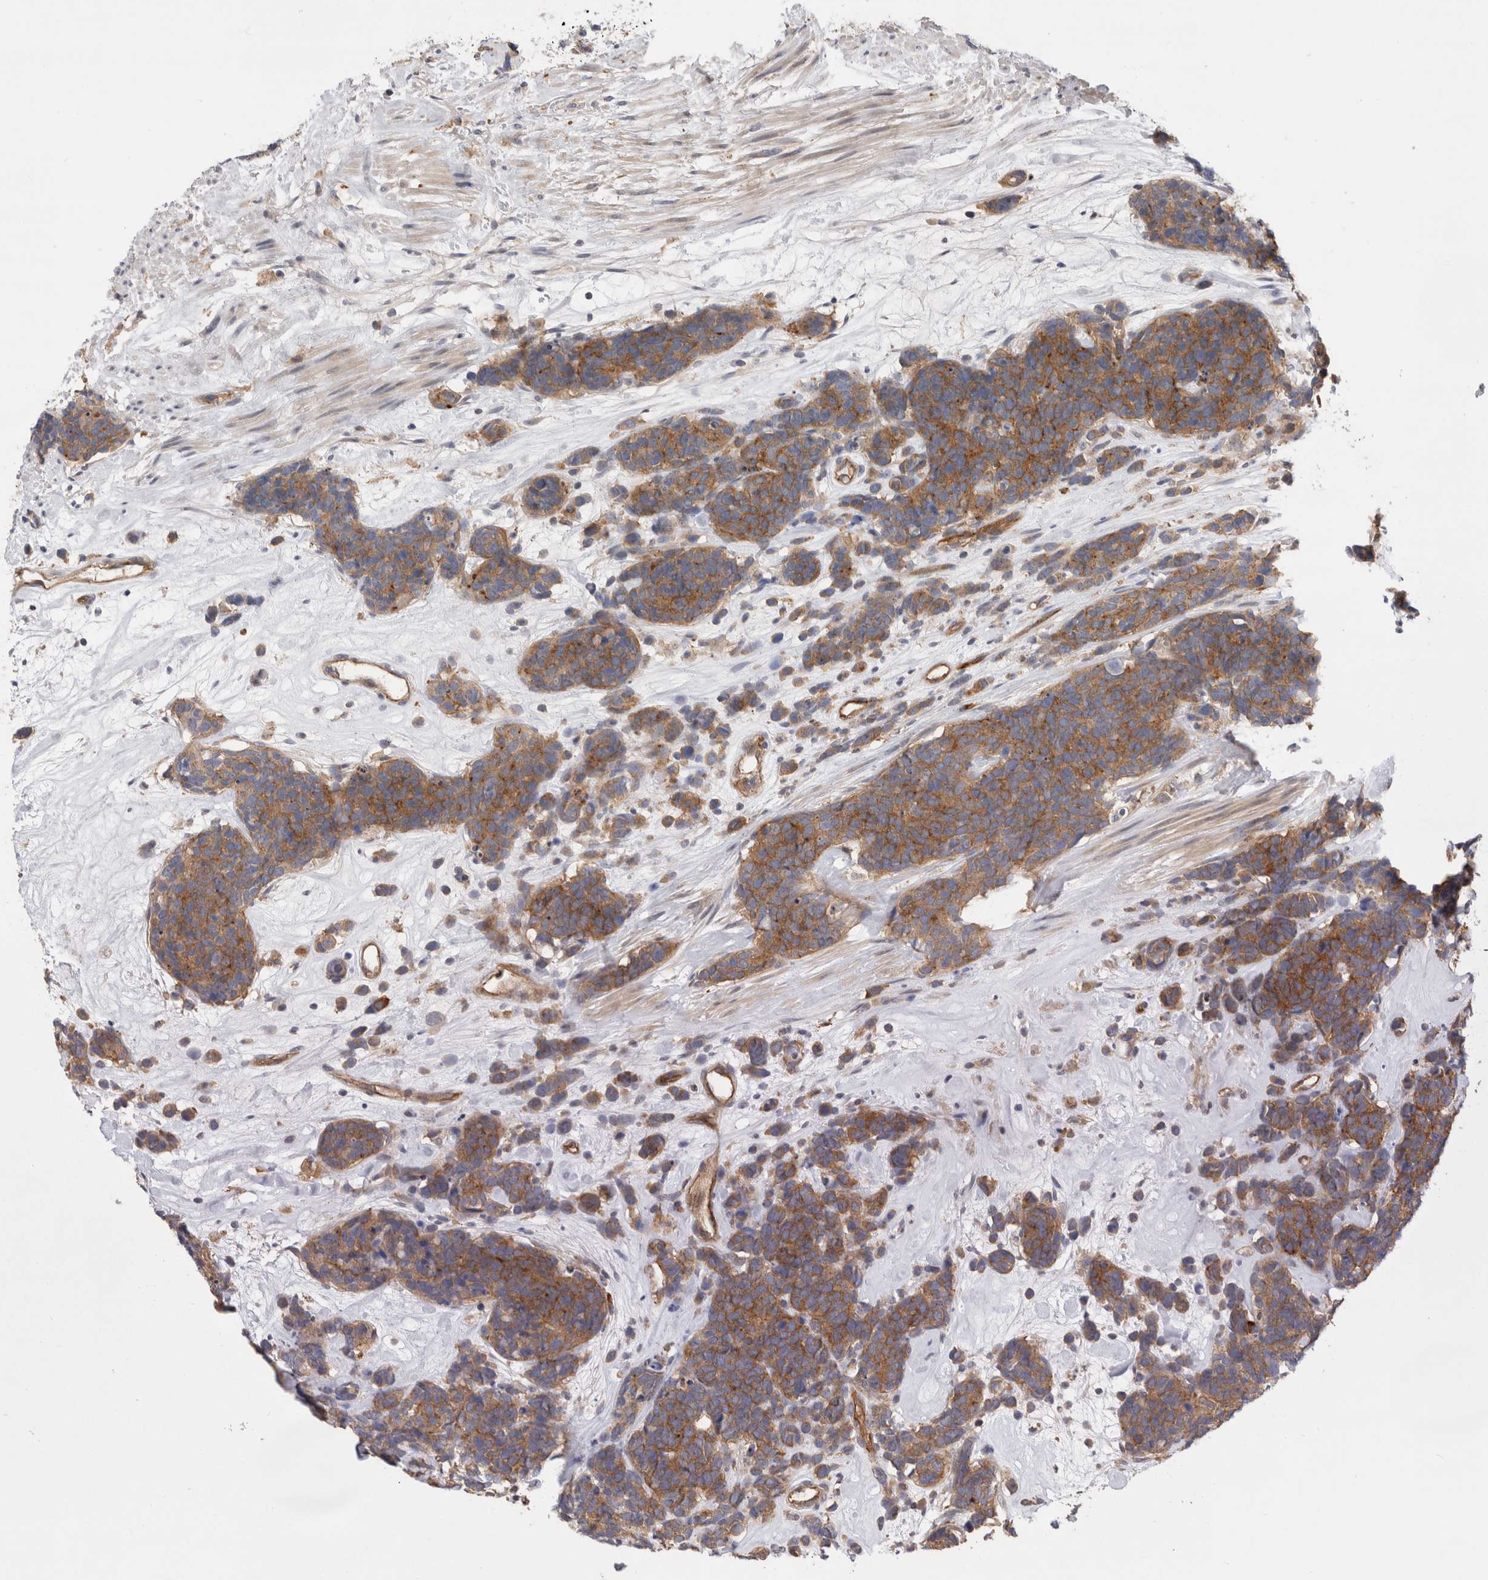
{"staining": {"intensity": "moderate", "quantity": ">75%", "location": "cytoplasmic/membranous"}, "tissue": "carcinoid", "cell_type": "Tumor cells", "image_type": "cancer", "snomed": [{"axis": "morphology", "description": "Carcinoma, NOS"}, {"axis": "morphology", "description": "Carcinoid, malignant, NOS"}, {"axis": "topography", "description": "Urinary bladder"}], "caption": "Immunohistochemistry (IHC) micrograph of human malignant carcinoid stained for a protein (brown), which demonstrates medium levels of moderate cytoplasmic/membranous expression in about >75% of tumor cells.", "gene": "BNIP2", "patient": {"sex": "male", "age": 57}}